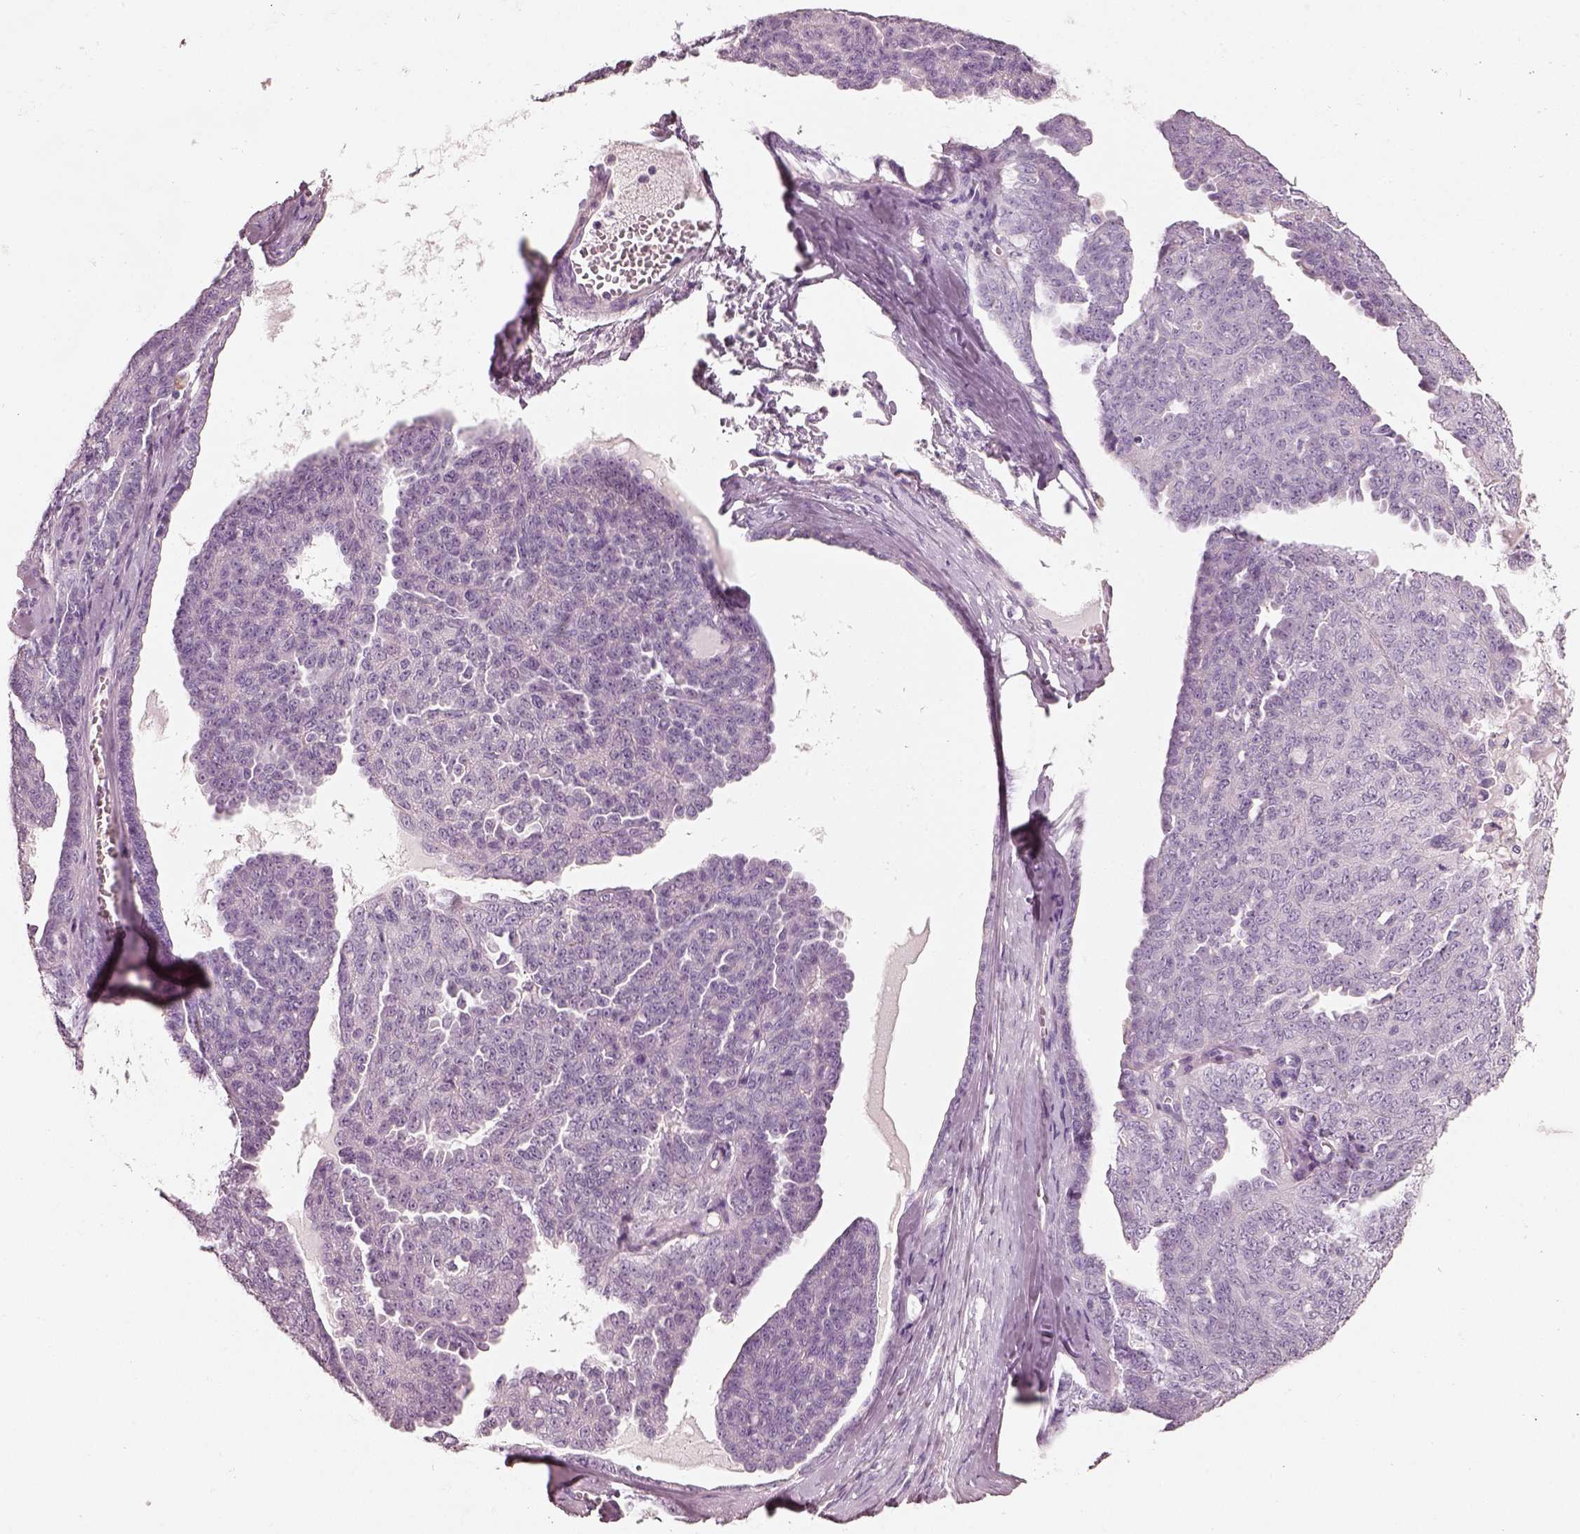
{"staining": {"intensity": "negative", "quantity": "none", "location": "none"}, "tissue": "ovarian cancer", "cell_type": "Tumor cells", "image_type": "cancer", "snomed": [{"axis": "morphology", "description": "Cystadenocarcinoma, serous, NOS"}, {"axis": "topography", "description": "Ovary"}], "caption": "An IHC image of ovarian cancer (serous cystadenocarcinoma) is shown. There is no staining in tumor cells of ovarian cancer (serous cystadenocarcinoma). (Brightfield microscopy of DAB (3,3'-diaminobenzidine) immunohistochemistry at high magnification).", "gene": "PNOC", "patient": {"sex": "female", "age": 71}}